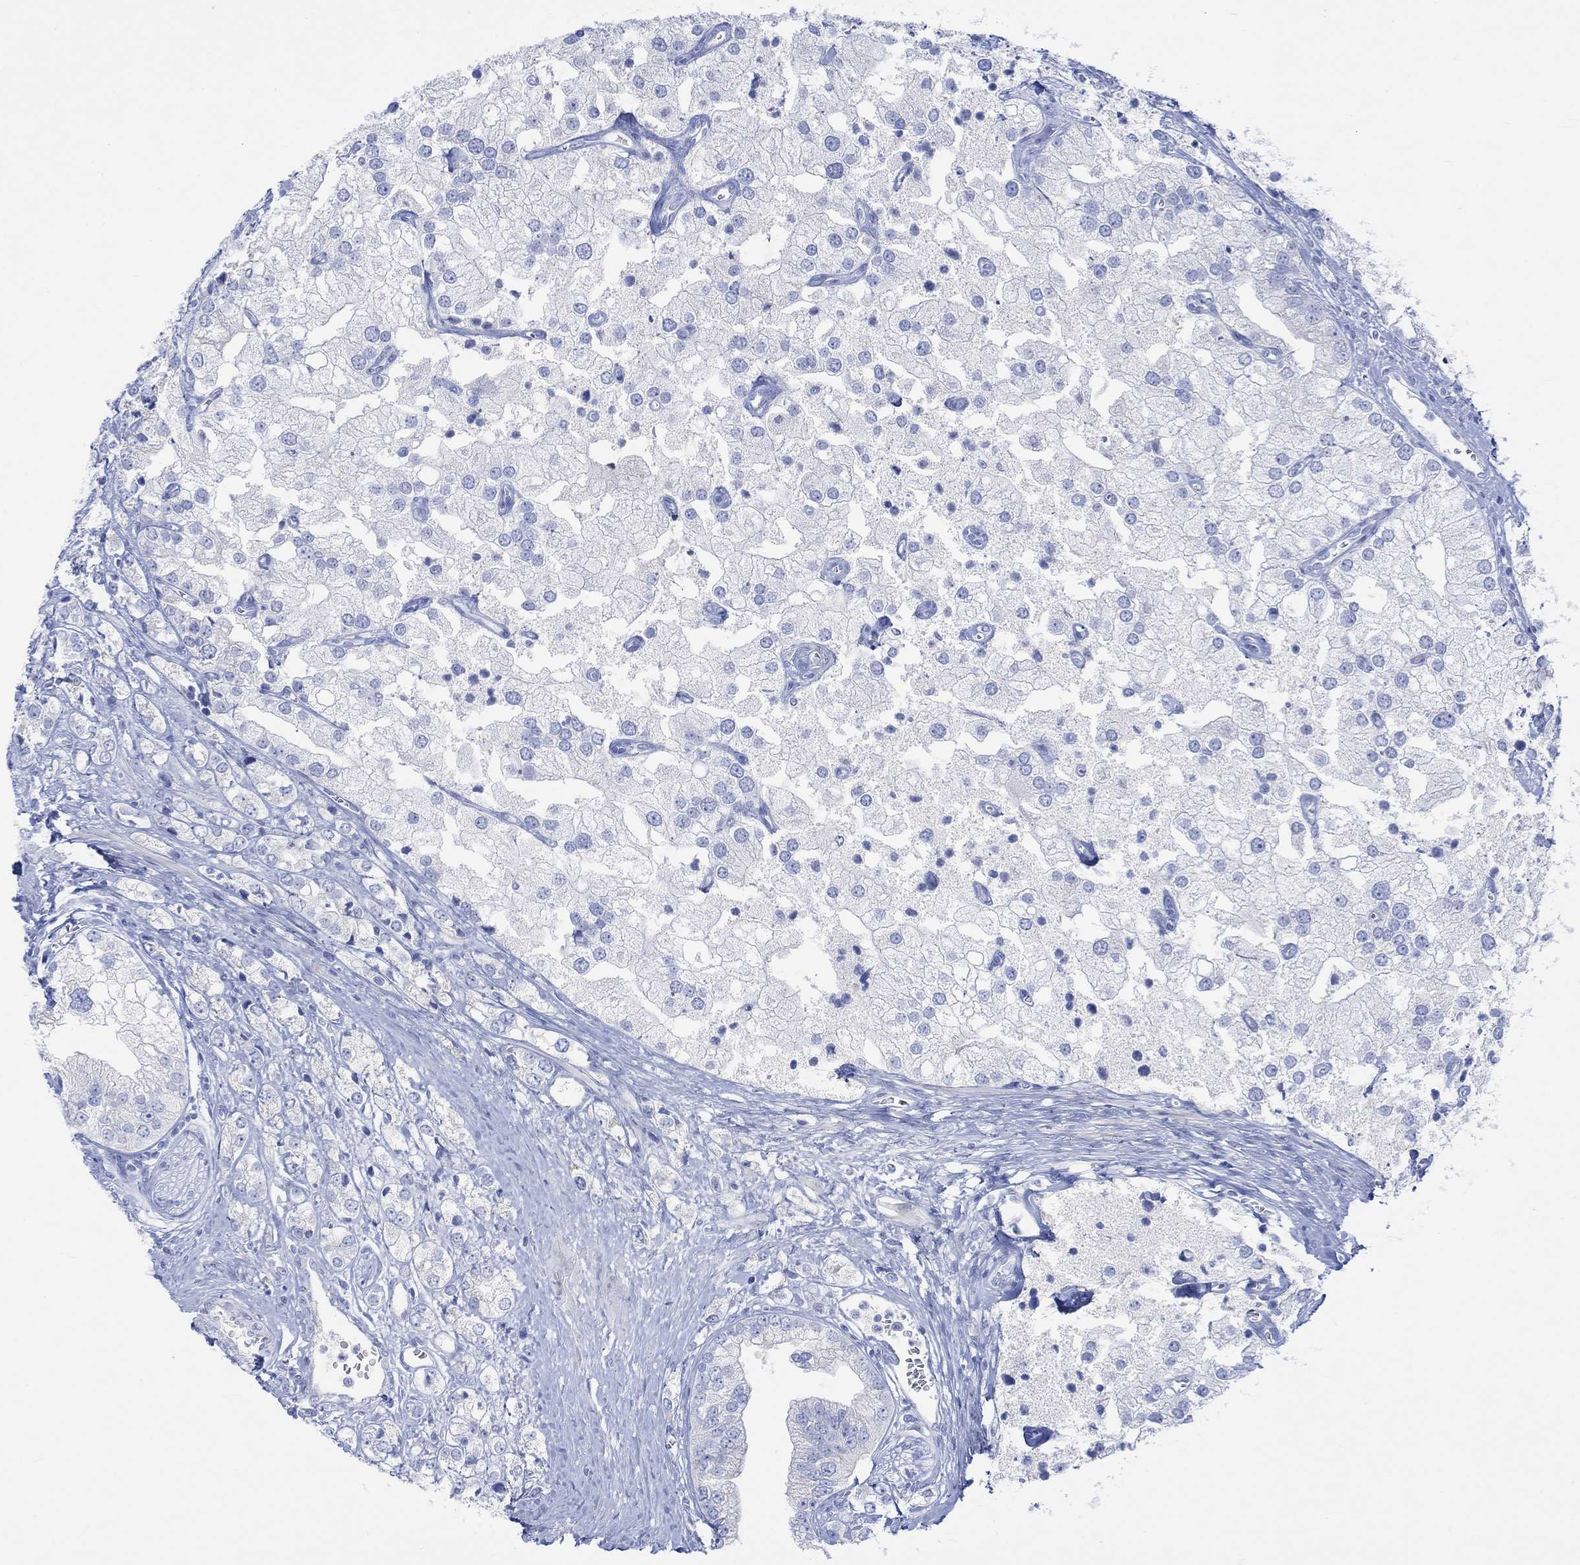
{"staining": {"intensity": "negative", "quantity": "none", "location": "none"}, "tissue": "prostate cancer", "cell_type": "Tumor cells", "image_type": "cancer", "snomed": [{"axis": "morphology", "description": "Adenocarcinoma, NOS"}, {"axis": "topography", "description": "Prostate and seminal vesicle, NOS"}, {"axis": "topography", "description": "Prostate"}], "caption": "The immunohistochemistry (IHC) image has no significant positivity in tumor cells of adenocarcinoma (prostate) tissue.", "gene": "CALCA", "patient": {"sex": "male", "age": 79}}